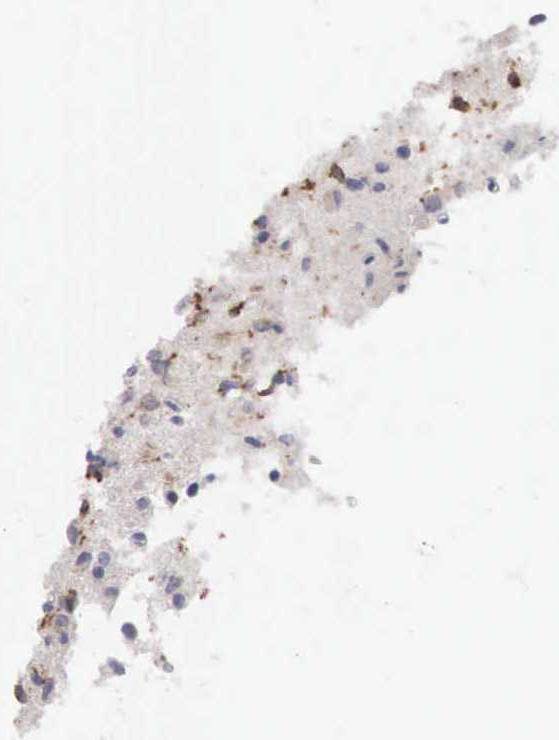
{"staining": {"intensity": "moderate", "quantity": "25%-75%", "location": "cytoplasmic/membranous,nuclear"}, "tissue": "glioma", "cell_type": "Tumor cells", "image_type": "cancer", "snomed": [{"axis": "morphology", "description": "Glioma, malignant, Low grade"}, {"axis": "topography", "description": "Brain"}], "caption": "Immunohistochemistry (IHC) histopathology image of malignant glioma (low-grade) stained for a protein (brown), which demonstrates medium levels of moderate cytoplasmic/membranous and nuclear positivity in approximately 25%-75% of tumor cells.", "gene": "SH3BP1", "patient": {"sex": "female", "age": 46}}